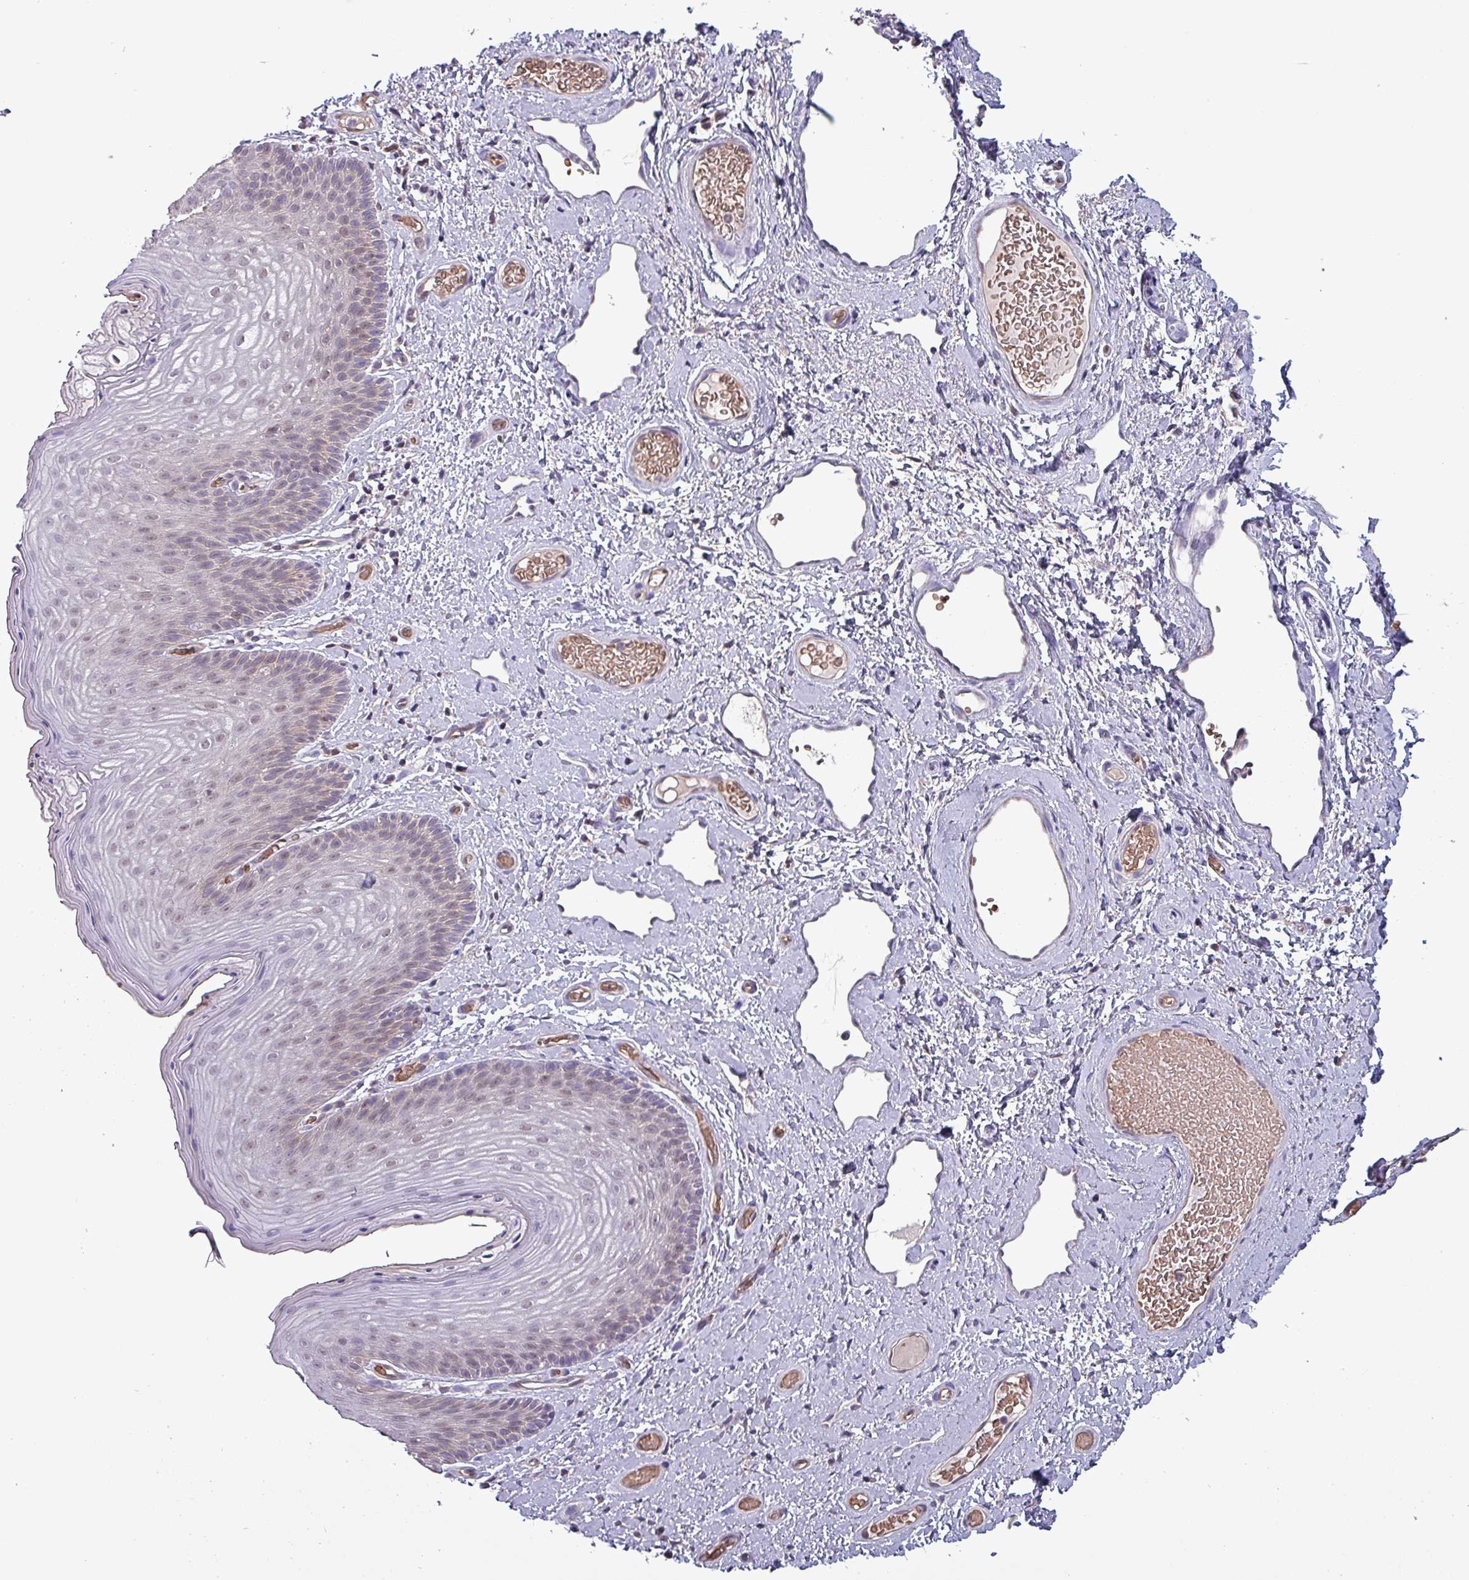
{"staining": {"intensity": "moderate", "quantity": "<25%", "location": "cytoplasmic/membranous,nuclear"}, "tissue": "skin", "cell_type": "Epidermal cells", "image_type": "normal", "snomed": [{"axis": "morphology", "description": "Normal tissue, NOS"}, {"axis": "topography", "description": "Anal"}], "caption": "A brown stain highlights moderate cytoplasmic/membranous,nuclear staining of a protein in epidermal cells of normal skin.", "gene": "PSMB8", "patient": {"sex": "female", "age": 40}}